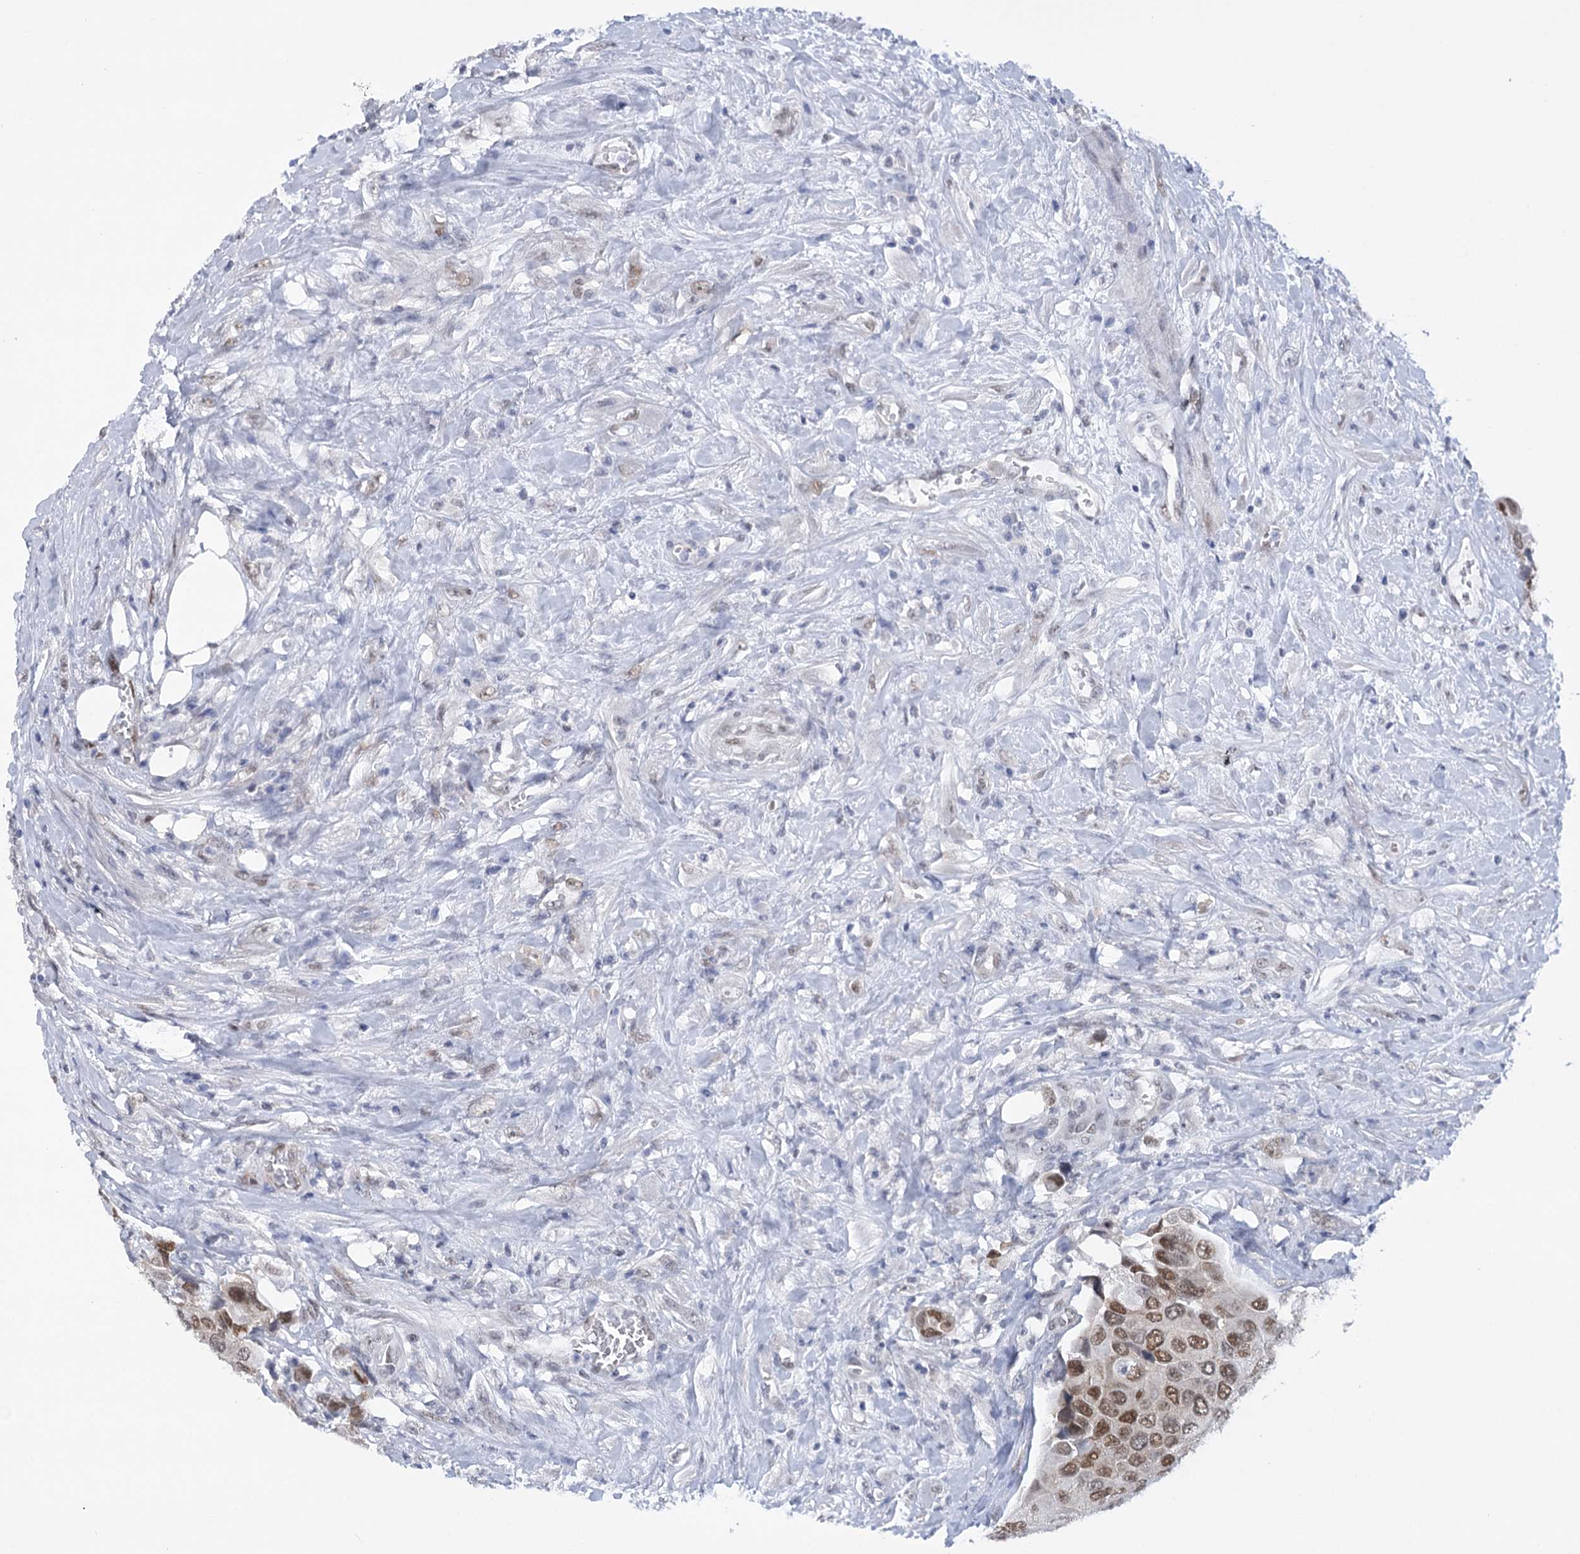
{"staining": {"intensity": "moderate", "quantity": ">75%", "location": "nuclear"}, "tissue": "urothelial cancer", "cell_type": "Tumor cells", "image_type": "cancer", "snomed": [{"axis": "morphology", "description": "Urothelial carcinoma, High grade"}, {"axis": "topography", "description": "Urinary bladder"}], "caption": "Urothelial carcinoma (high-grade) tissue shows moderate nuclear staining in approximately >75% of tumor cells, visualized by immunohistochemistry.", "gene": "HNRNPA0", "patient": {"sex": "male", "age": 74}}